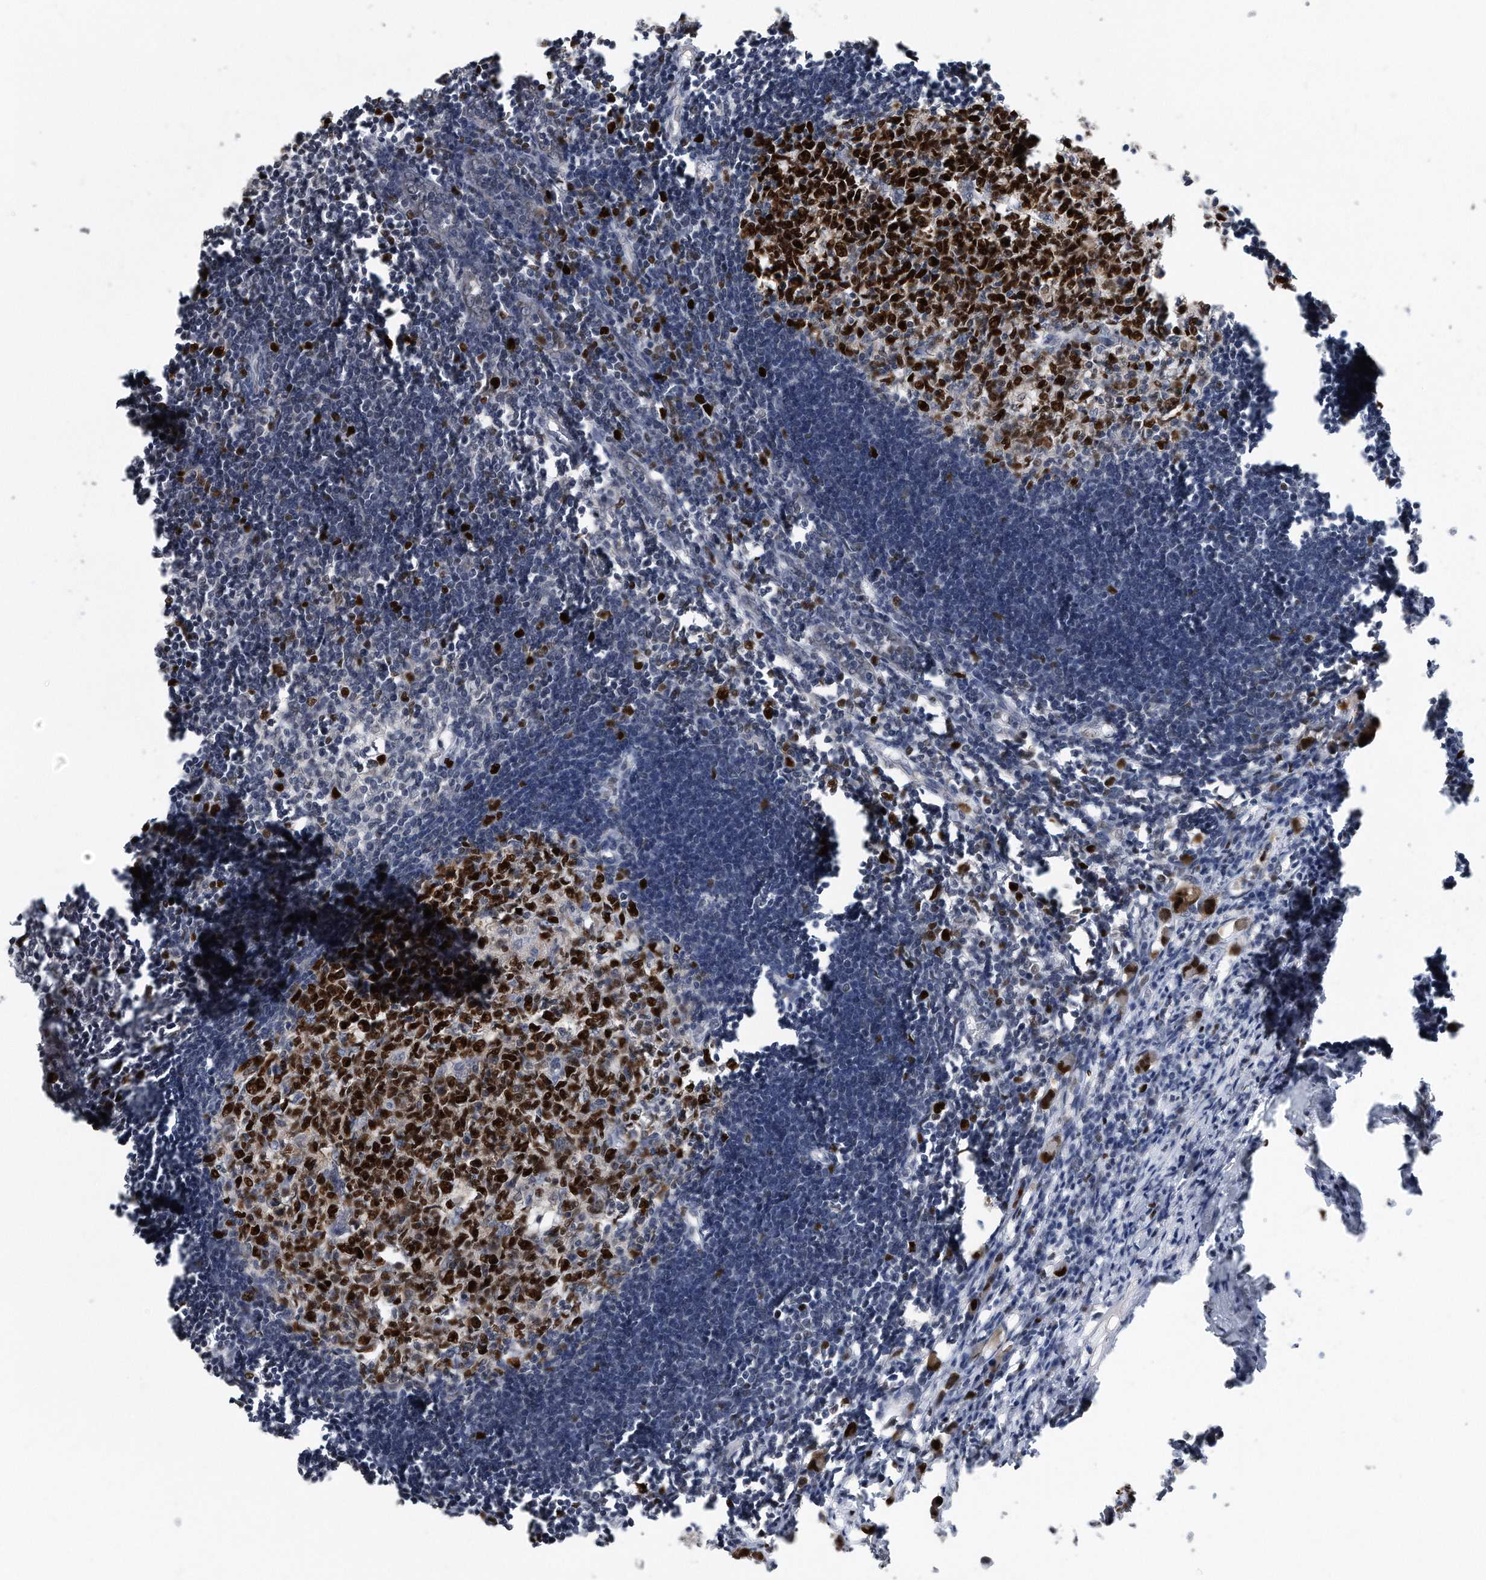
{"staining": {"intensity": "strong", "quantity": ">75%", "location": "nuclear"}, "tissue": "lymph node", "cell_type": "Germinal center cells", "image_type": "normal", "snomed": [{"axis": "morphology", "description": "Normal tissue, NOS"}, {"axis": "morphology", "description": "Malignant melanoma, Metastatic site"}, {"axis": "topography", "description": "Lymph node"}], "caption": "Strong nuclear staining for a protein is present in about >75% of germinal center cells of unremarkable lymph node using IHC.", "gene": "PCNA", "patient": {"sex": "male", "age": 41}}